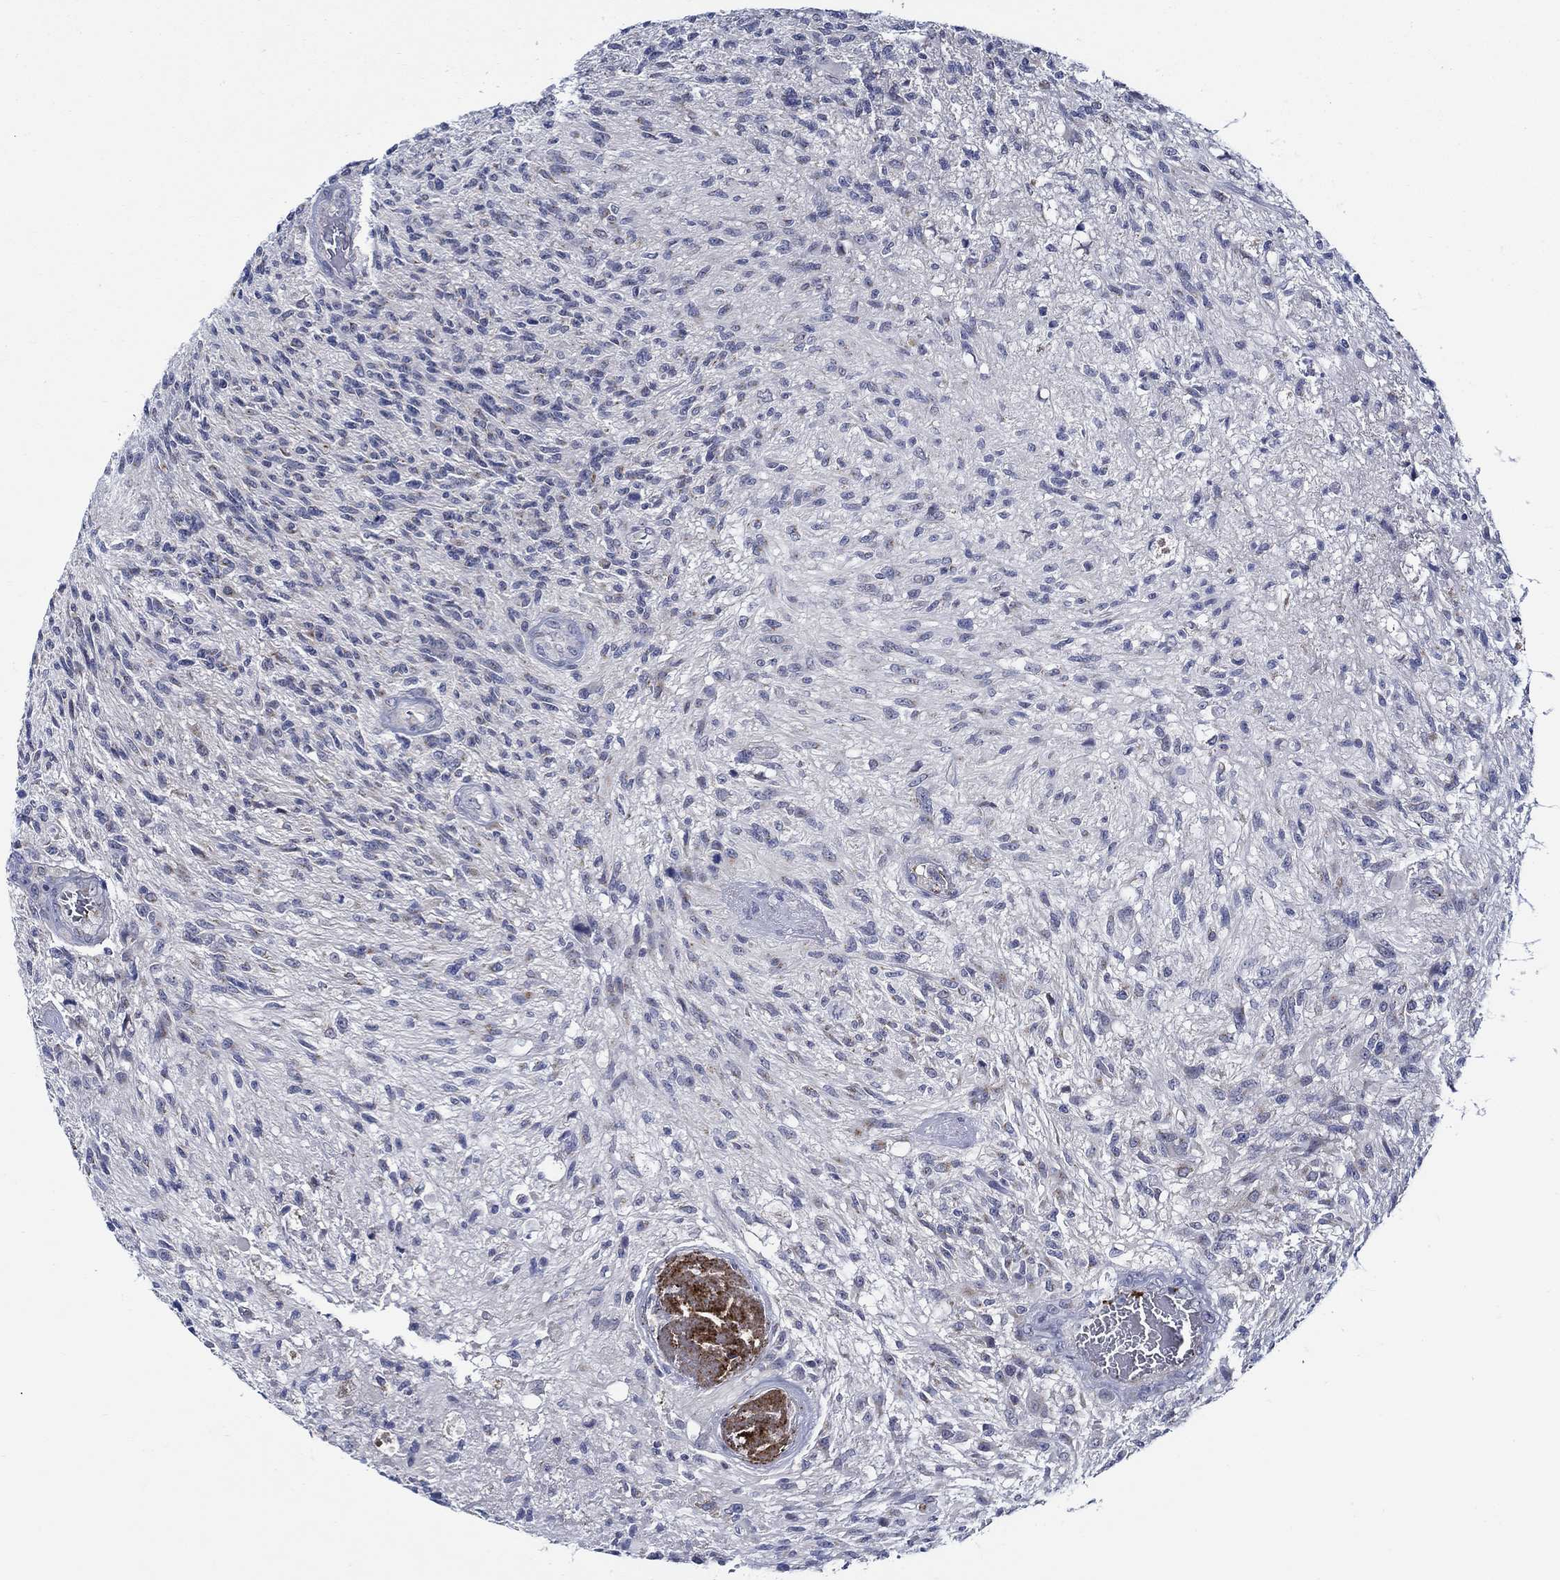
{"staining": {"intensity": "negative", "quantity": "none", "location": "none"}, "tissue": "glioma", "cell_type": "Tumor cells", "image_type": "cancer", "snomed": [{"axis": "morphology", "description": "Glioma, malignant, High grade"}, {"axis": "topography", "description": "Brain"}], "caption": "Tumor cells are negative for brown protein staining in malignant glioma (high-grade). (DAB (3,3'-diaminobenzidine) immunohistochemistry (IHC), high magnification).", "gene": "ALOX12", "patient": {"sex": "male", "age": 56}}